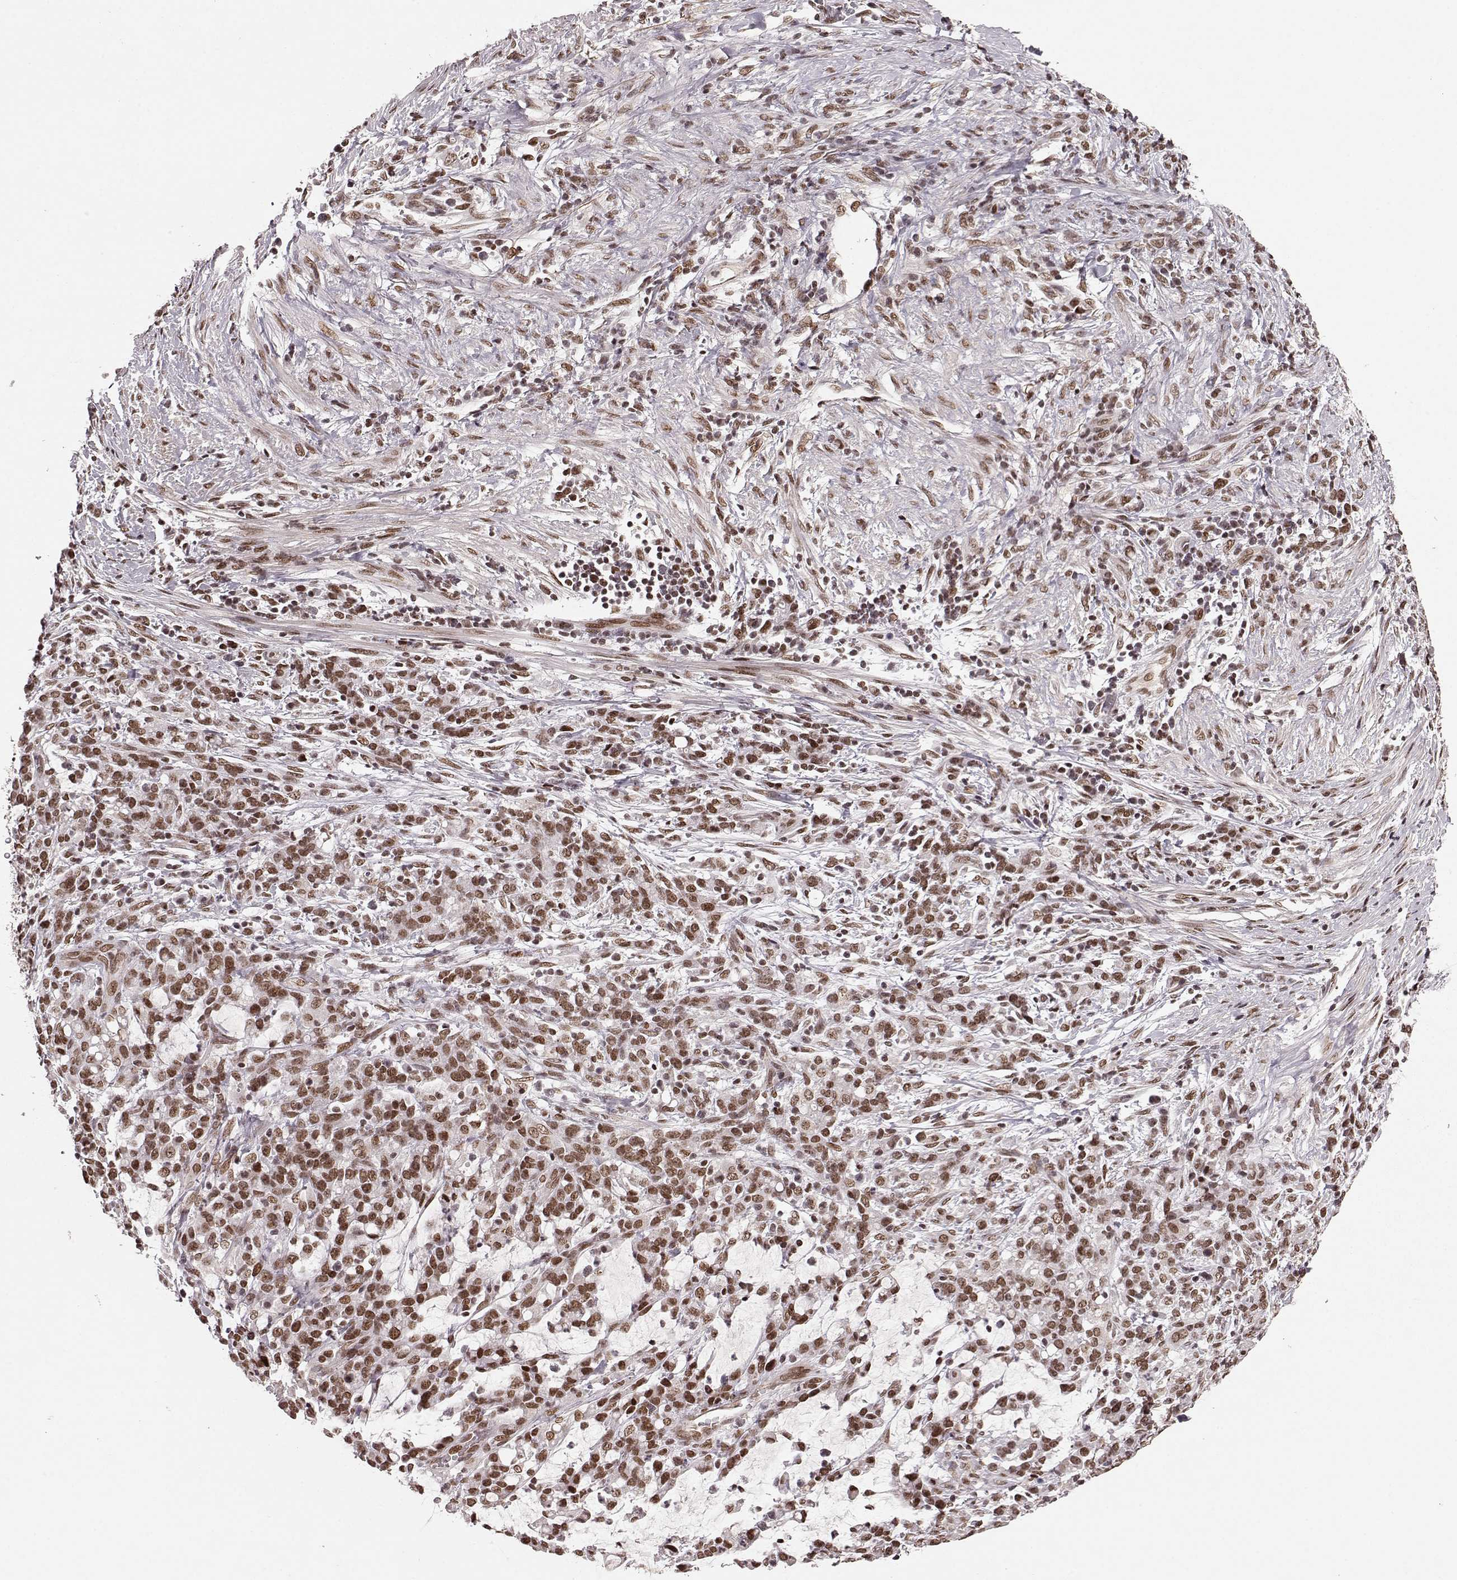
{"staining": {"intensity": "moderate", "quantity": ">75%", "location": "nuclear"}, "tissue": "stomach cancer", "cell_type": "Tumor cells", "image_type": "cancer", "snomed": [{"axis": "morphology", "description": "Adenocarcinoma, NOS"}, {"axis": "topography", "description": "Stomach"}], "caption": "Tumor cells display medium levels of moderate nuclear positivity in approximately >75% of cells in stomach cancer (adenocarcinoma).", "gene": "RRAGD", "patient": {"sex": "female", "age": 57}}